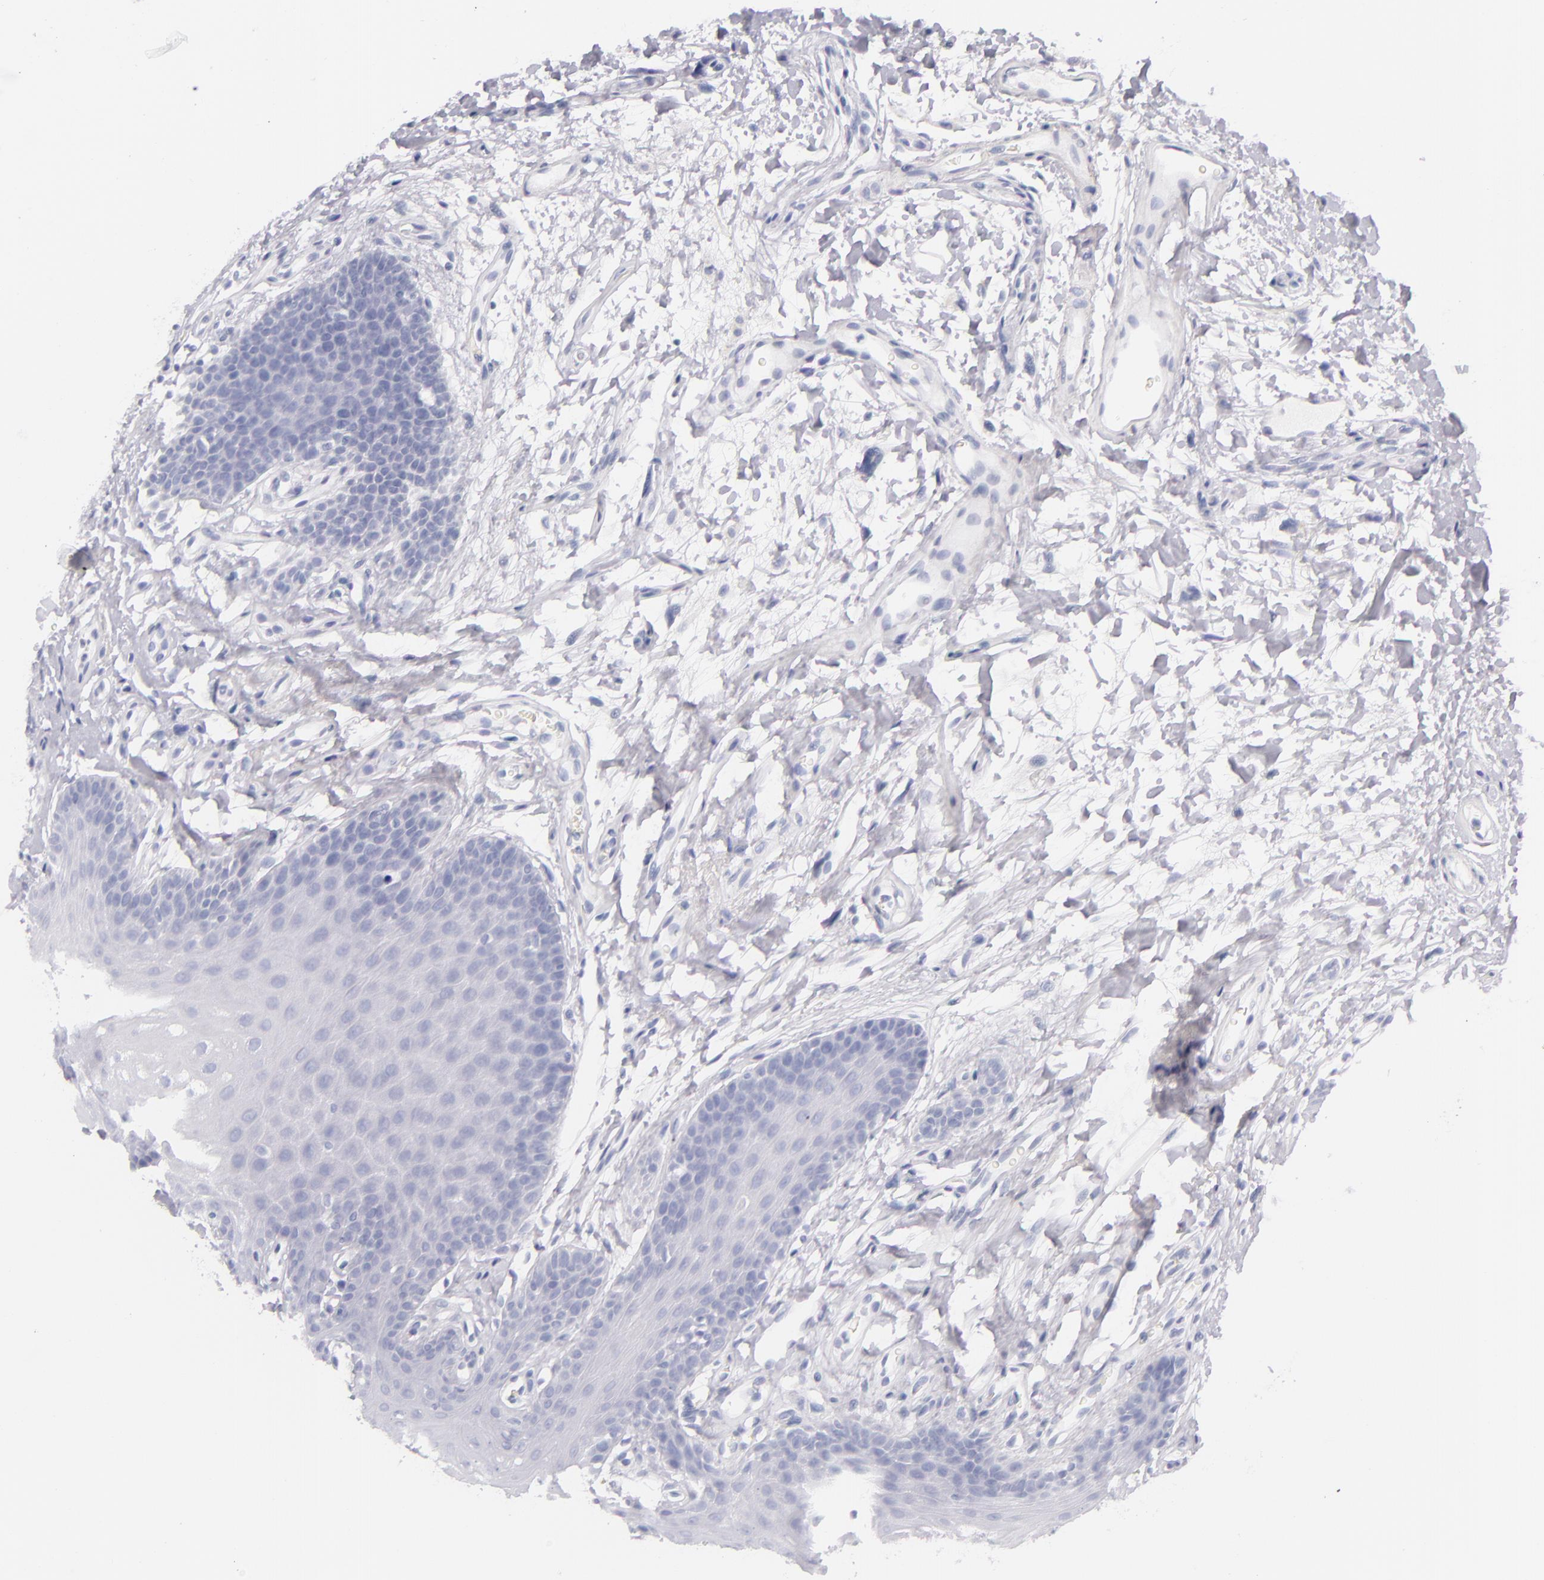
{"staining": {"intensity": "negative", "quantity": "none", "location": "none"}, "tissue": "oral mucosa", "cell_type": "Squamous epithelial cells", "image_type": "normal", "snomed": [{"axis": "morphology", "description": "Normal tissue, NOS"}, {"axis": "topography", "description": "Oral tissue"}], "caption": "The photomicrograph exhibits no significant expression in squamous epithelial cells of oral mucosa. (Immunohistochemistry (ihc), brightfield microscopy, high magnification).", "gene": "TPSD1", "patient": {"sex": "male", "age": 62}}